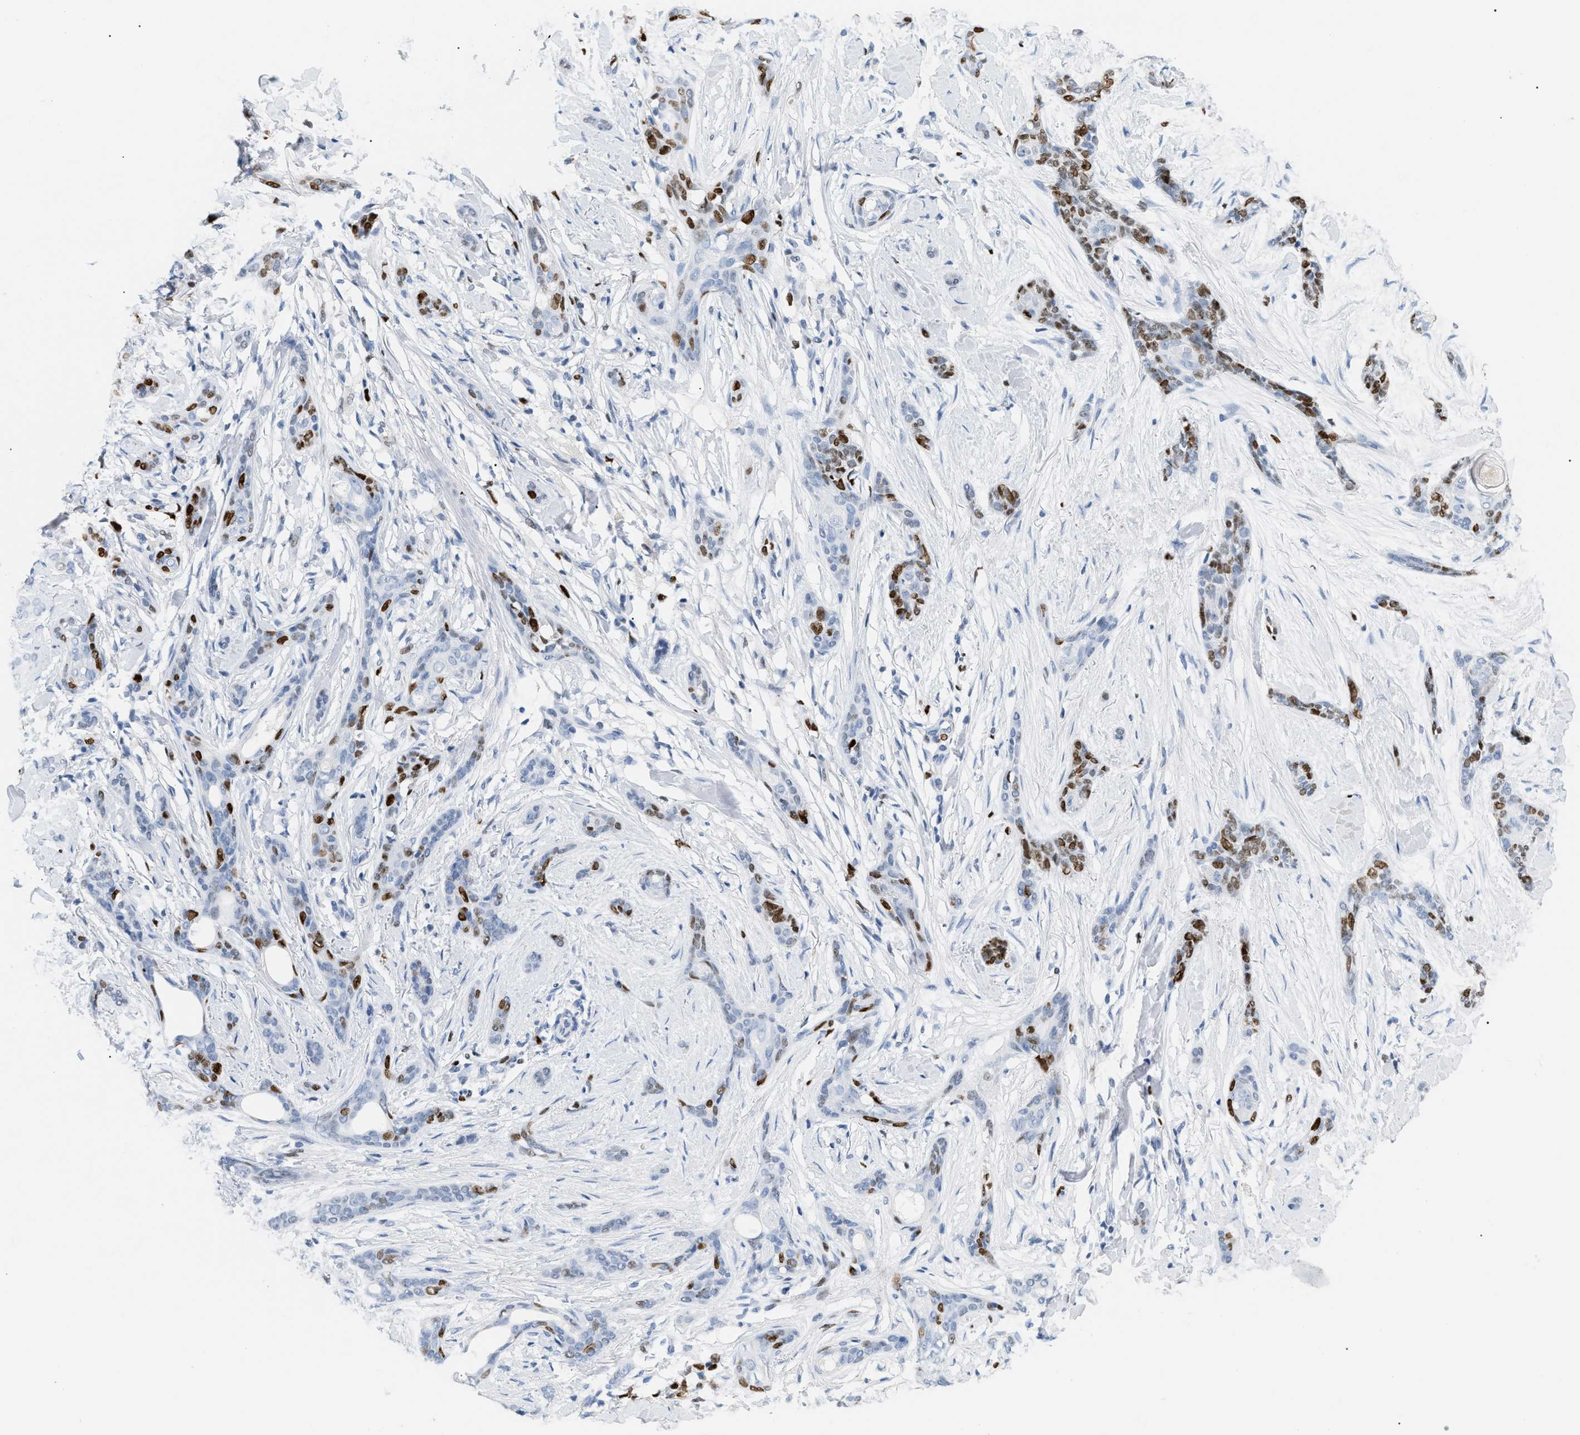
{"staining": {"intensity": "strong", "quantity": "25%-75%", "location": "nuclear"}, "tissue": "skin cancer", "cell_type": "Tumor cells", "image_type": "cancer", "snomed": [{"axis": "morphology", "description": "Basal cell carcinoma"}, {"axis": "morphology", "description": "Adnexal tumor, benign"}, {"axis": "topography", "description": "Skin"}], "caption": "Tumor cells demonstrate high levels of strong nuclear staining in about 25%-75% of cells in benign adnexal tumor (skin).", "gene": "MCM7", "patient": {"sex": "female", "age": 42}}